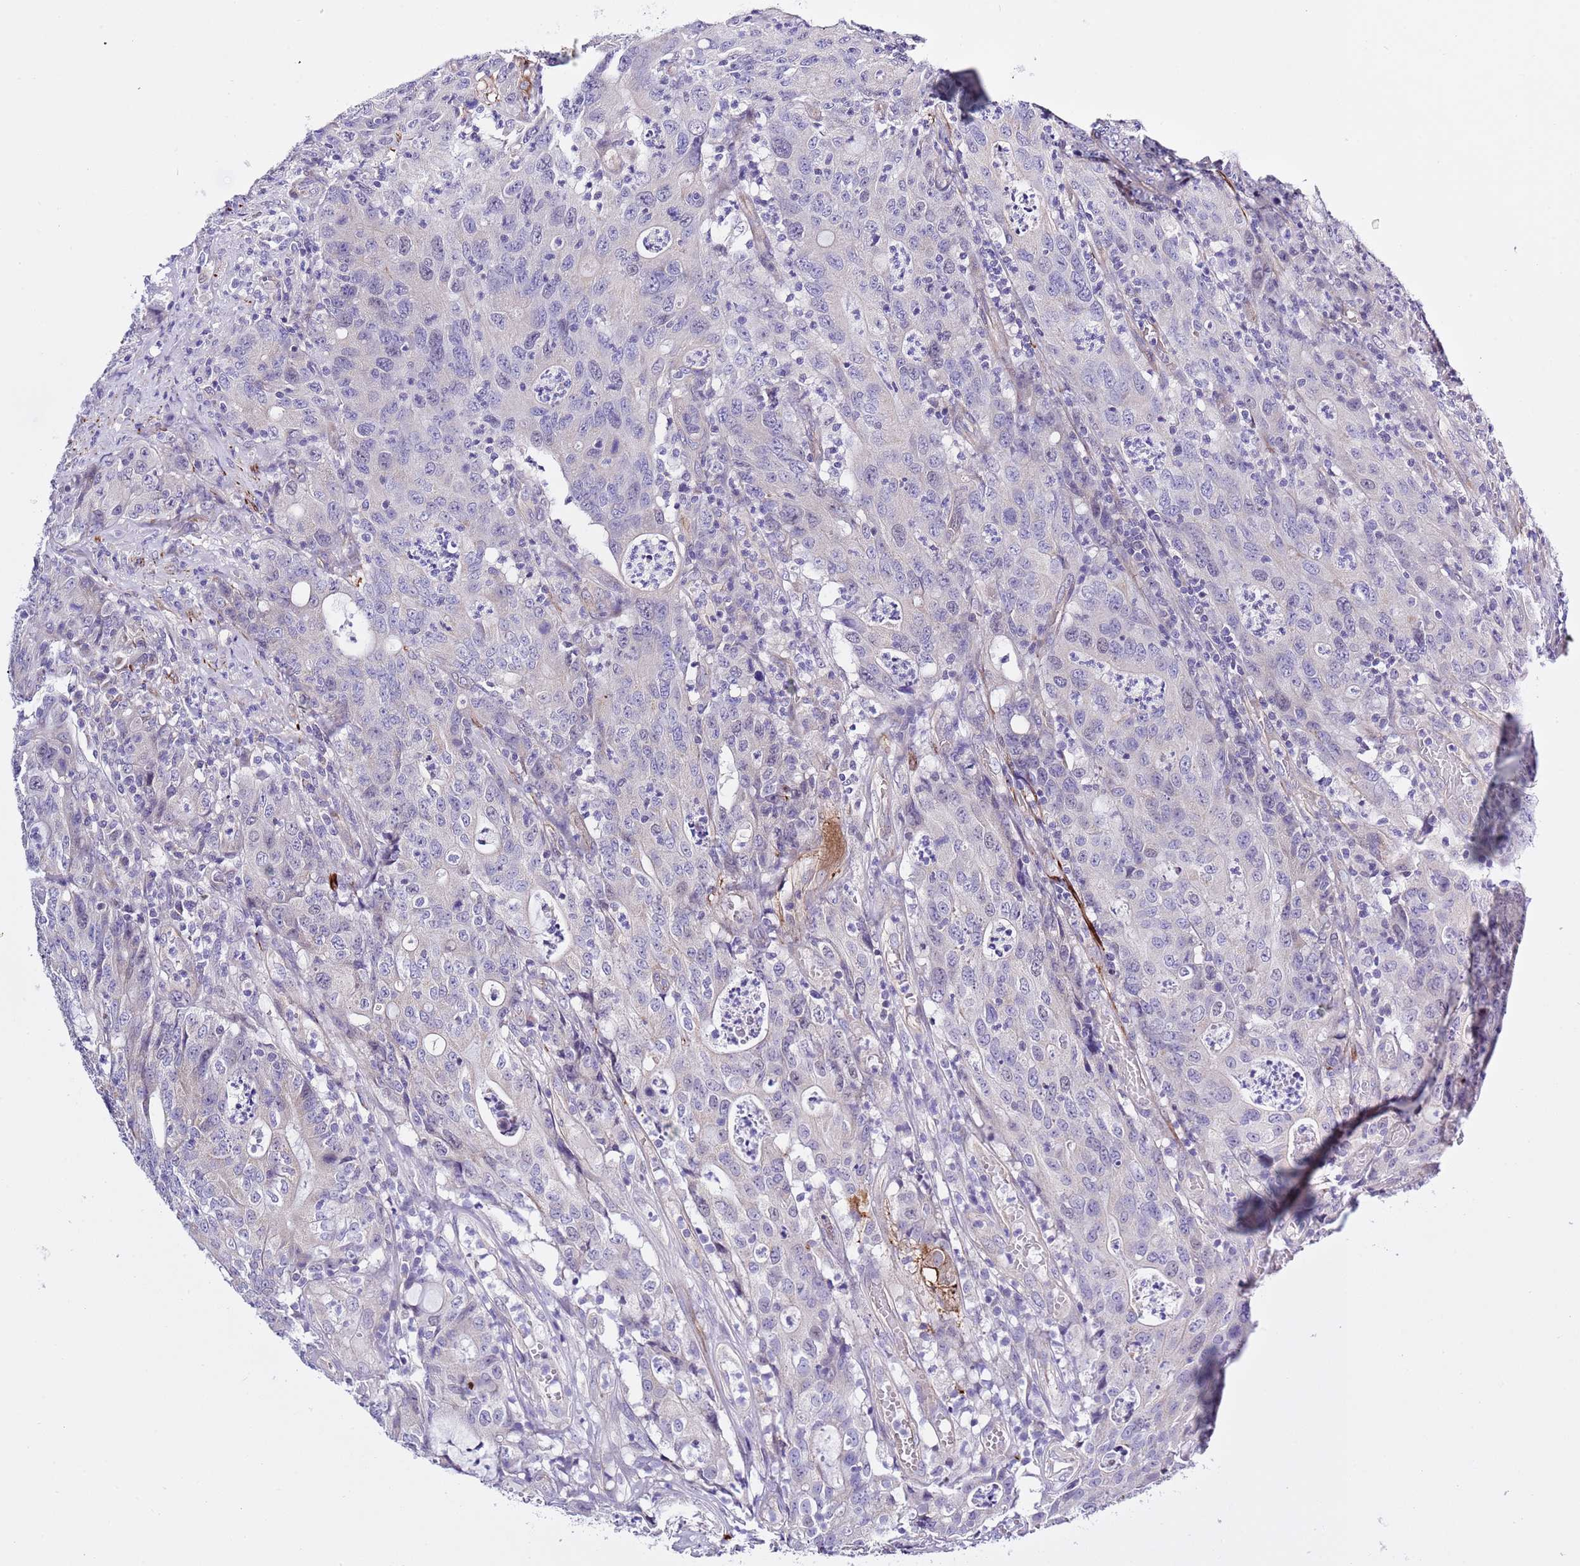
{"staining": {"intensity": "negative", "quantity": "none", "location": "none"}, "tissue": "colorectal cancer", "cell_type": "Tumor cells", "image_type": "cancer", "snomed": [{"axis": "morphology", "description": "Adenocarcinoma, NOS"}, {"axis": "topography", "description": "Colon"}], "caption": "DAB (3,3'-diaminobenzidine) immunohistochemical staining of adenocarcinoma (colorectal) exhibits no significant expression in tumor cells. (Stains: DAB immunohistochemistry (IHC) with hematoxylin counter stain, Microscopy: brightfield microscopy at high magnification).", "gene": "NET1", "patient": {"sex": "male", "age": 83}}